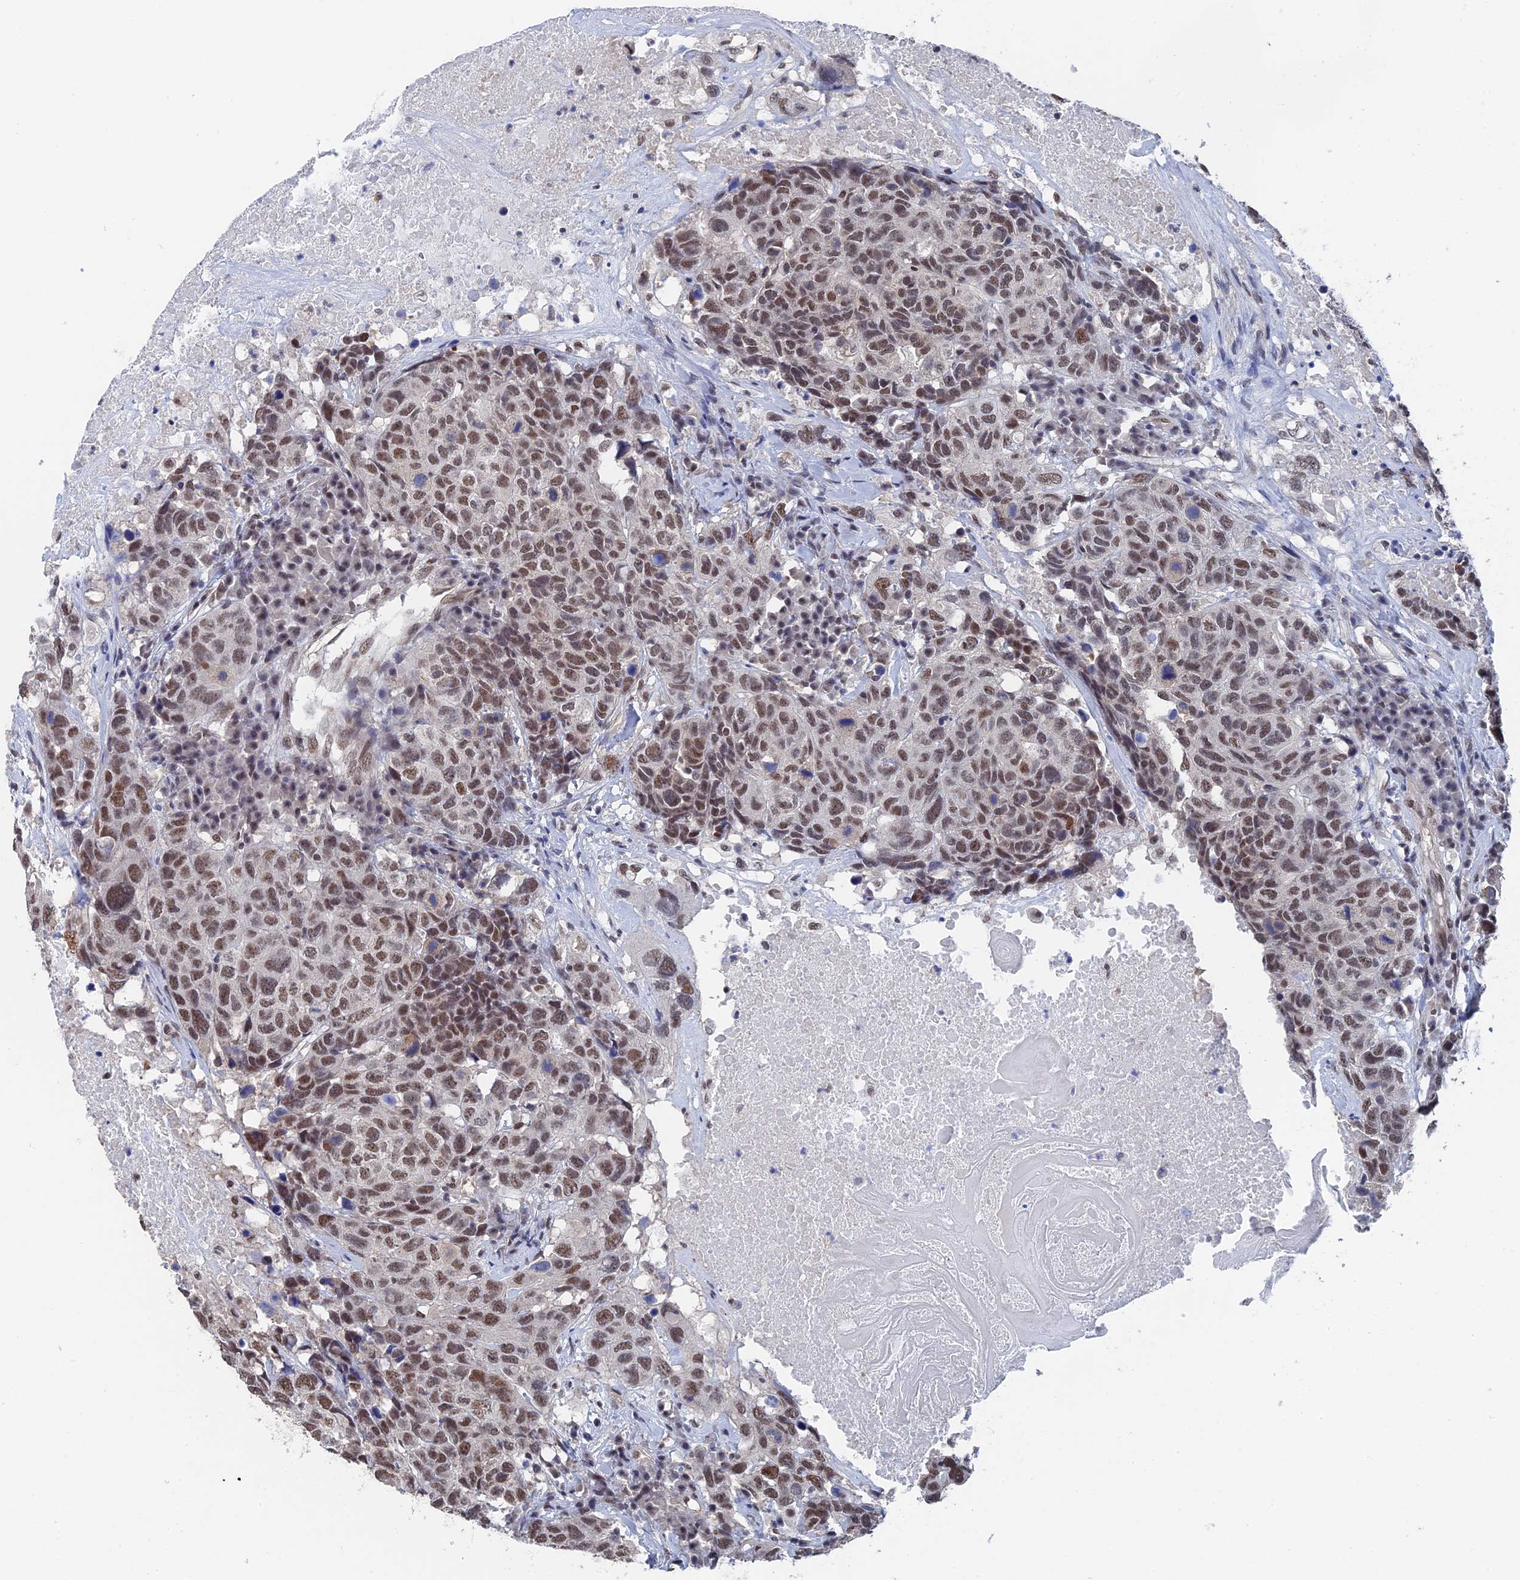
{"staining": {"intensity": "moderate", "quantity": ">75%", "location": "nuclear"}, "tissue": "head and neck cancer", "cell_type": "Tumor cells", "image_type": "cancer", "snomed": [{"axis": "morphology", "description": "Squamous cell carcinoma, NOS"}, {"axis": "topography", "description": "Head-Neck"}], "caption": "A brown stain shows moderate nuclear expression of a protein in human head and neck squamous cell carcinoma tumor cells.", "gene": "TSSC4", "patient": {"sex": "male", "age": 66}}